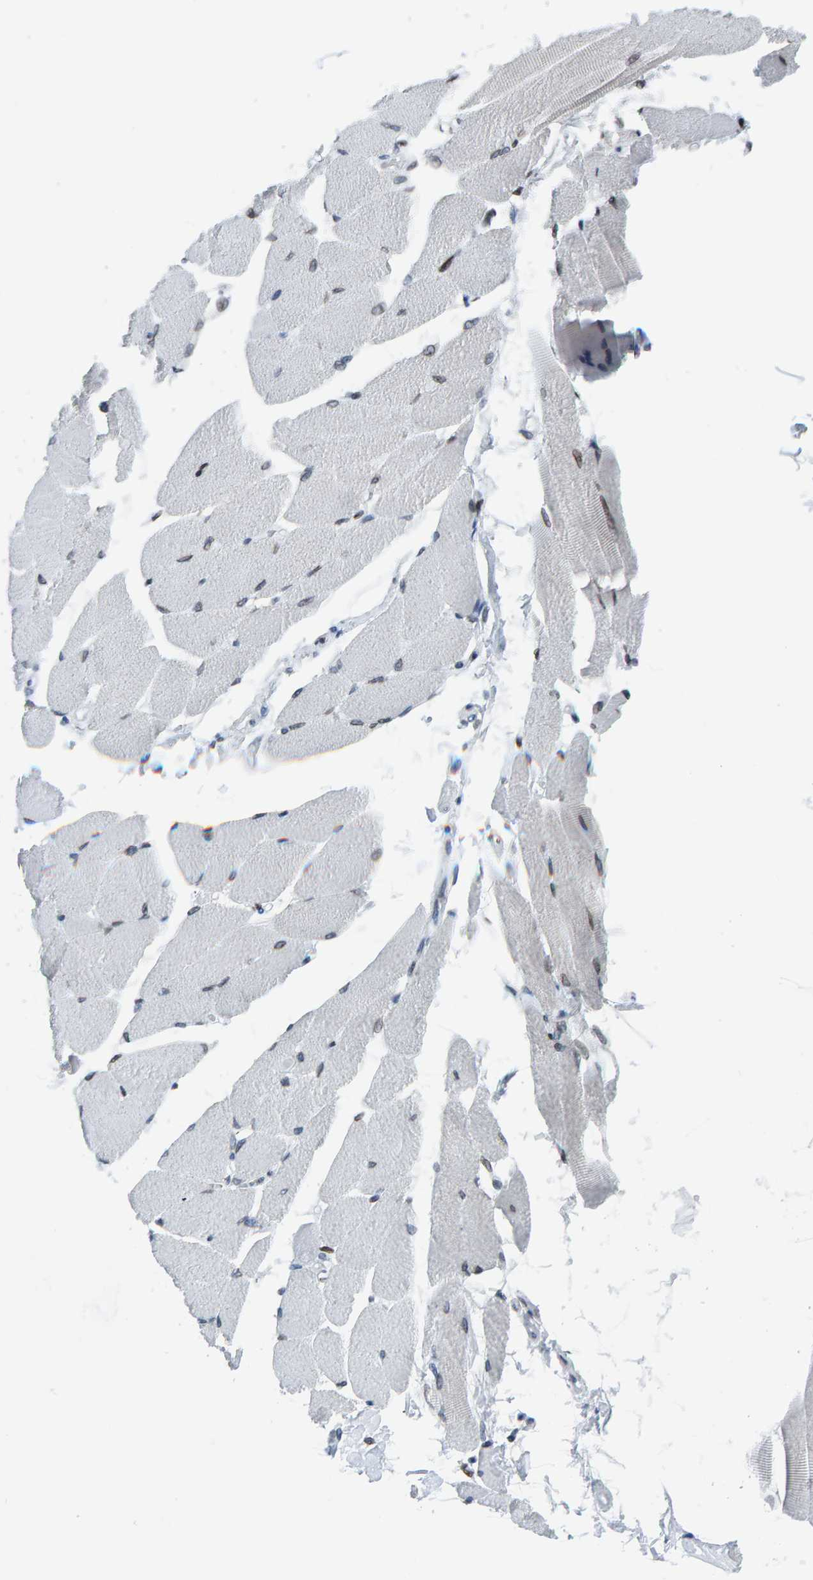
{"staining": {"intensity": "weak", "quantity": "<25%", "location": "cytoplasmic/membranous,nuclear"}, "tissue": "skeletal muscle", "cell_type": "Myocytes", "image_type": "normal", "snomed": [{"axis": "morphology", "description": "Normal tissue, NOS"}, {"axis": "topography", "description": "Skeletal muscle"}, {"axis": "topography", "description": "Peripheral nerve tissue"}], "caption": "An IHC photomicrograph of benign skeletal muscle is shown. There is no staining in myocytes of skeletal muscle.", "gene": "LMNB2", "patient": {"sex": "female", "age": 84}}